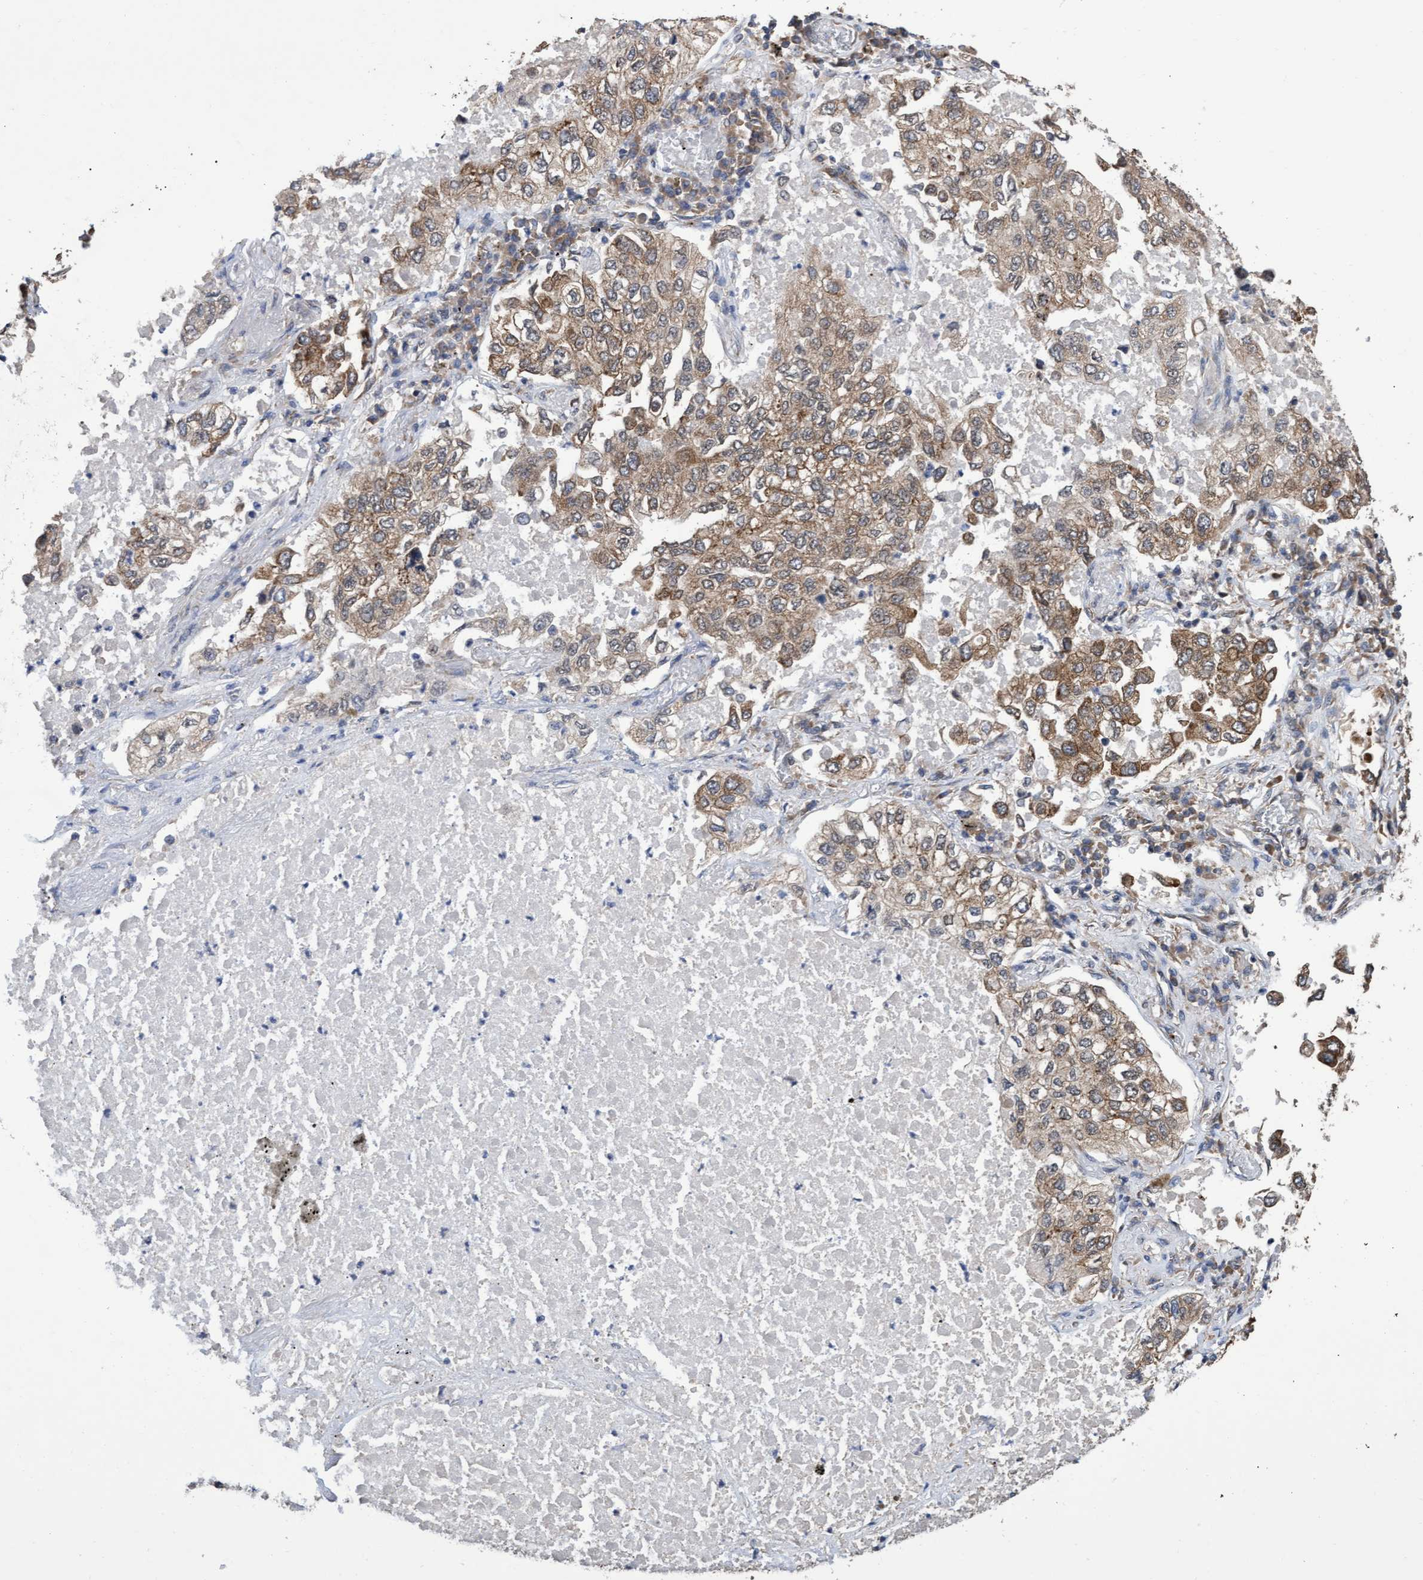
{"staining": {"intensity": "moderate", "quantity": ">75%", "location": "cytoplasmic/membranous"}, "tissue": "lung cancer", "cell_type": "Tumor cells", "image_type": "cancer", "snomed": [{"axis": "morphology", "description": "Inflammation, NOS"}, {"axis": "morphology", "description": "Adenocarcinoma, NOS"}, {"axis": "topography", "description": "Lung"}], "caption": "Immunohistochemical staining of human lung adenocarcinoma displays medium levels of moderate cytoplasmic/membranous positivity in about >75% of tumor cells.", "gene": "ABCF2", "patient": {"sex": "male", "age": 63}}